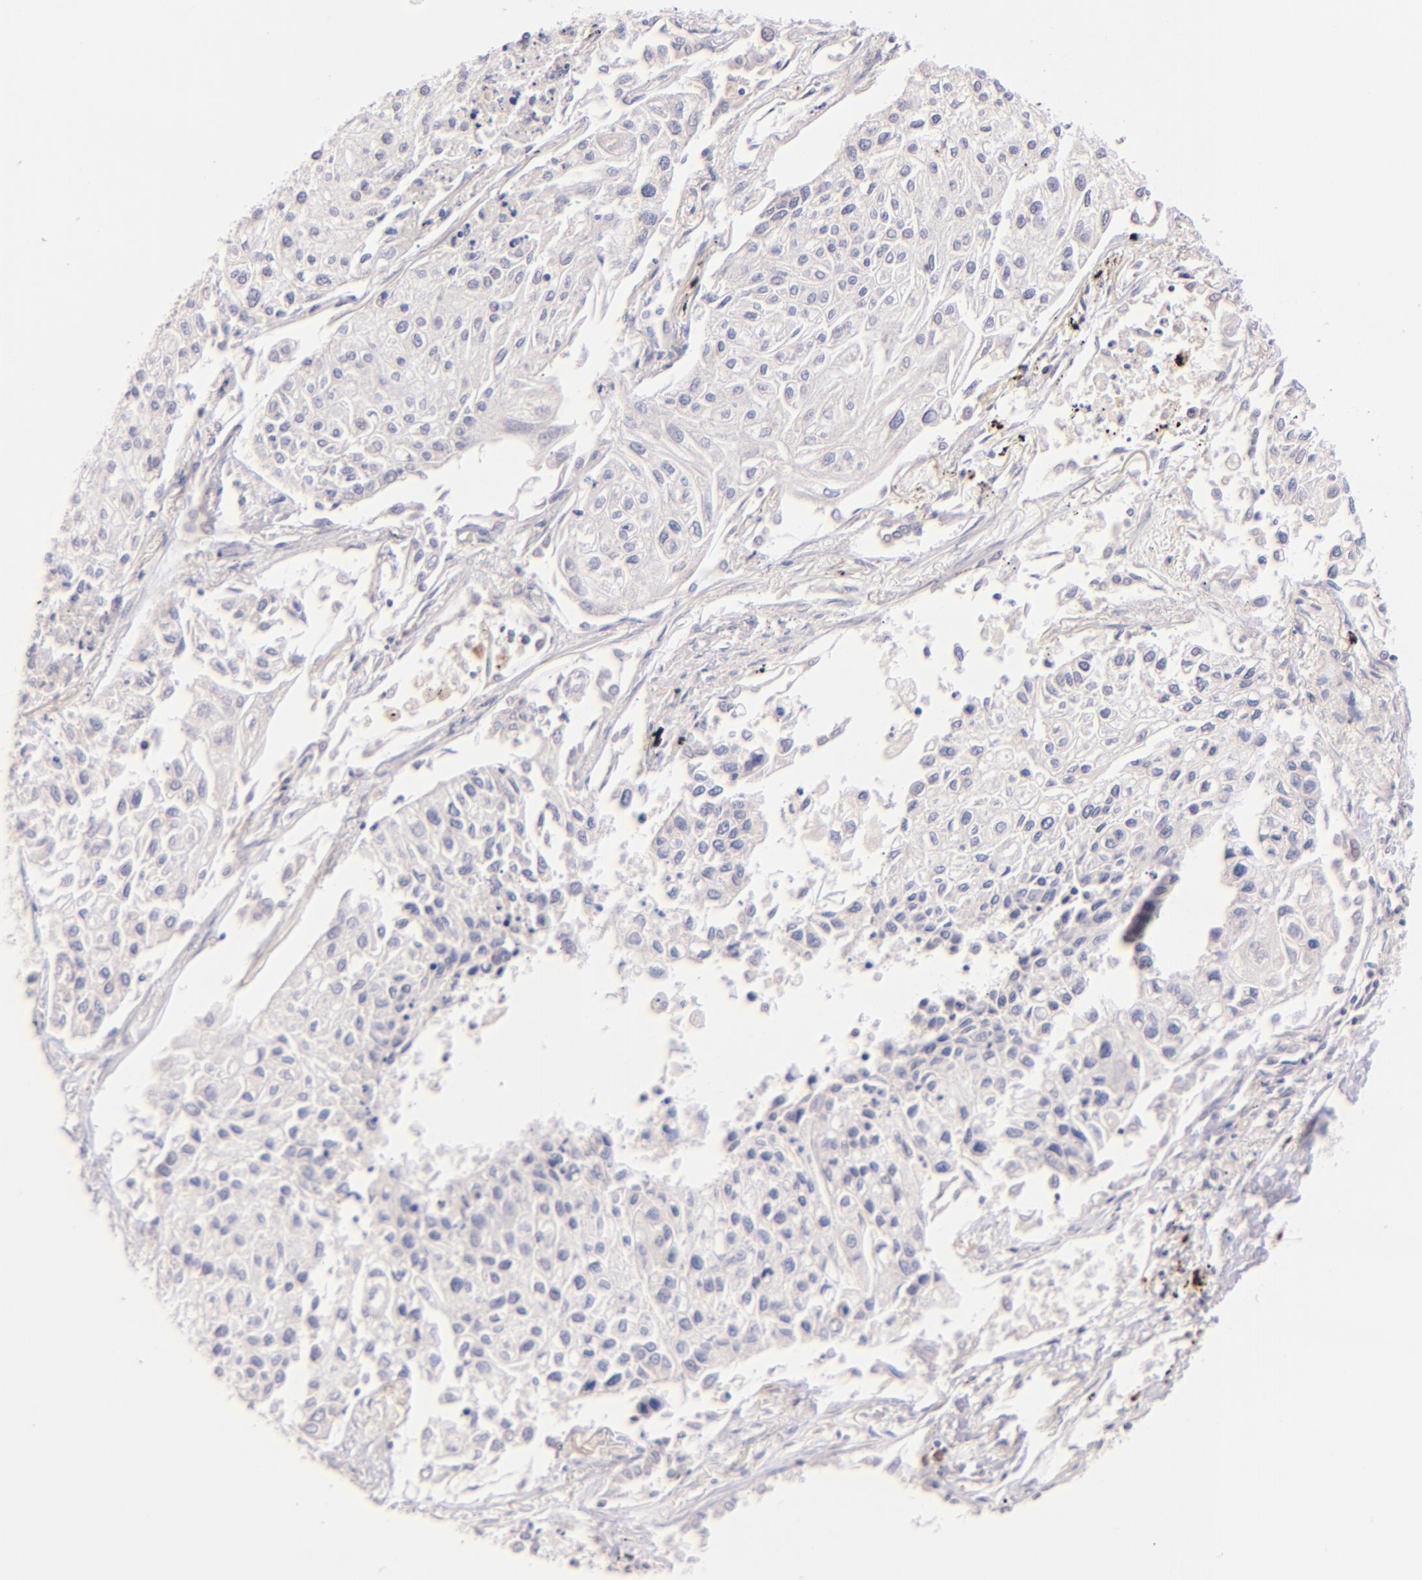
{"staining": {"intensity": "negative", "quantity": "none", "location": "none"}, "tissue": "lung cancer", "cell_type": "Tumor cells", "image_type": "cancer", "snomed": [{"axis": "morphology", "description": "Squamous cell carcinoma, NOS"}, {"axis": "topography", "description": "Lung"}], "caption": "Lung cancer (squamous cell carcinoma) stained for a protein using IHC shows no positivity tumor cells.", "gene": "ZAP70", "patient": {"sex": "male", "age": 75}}